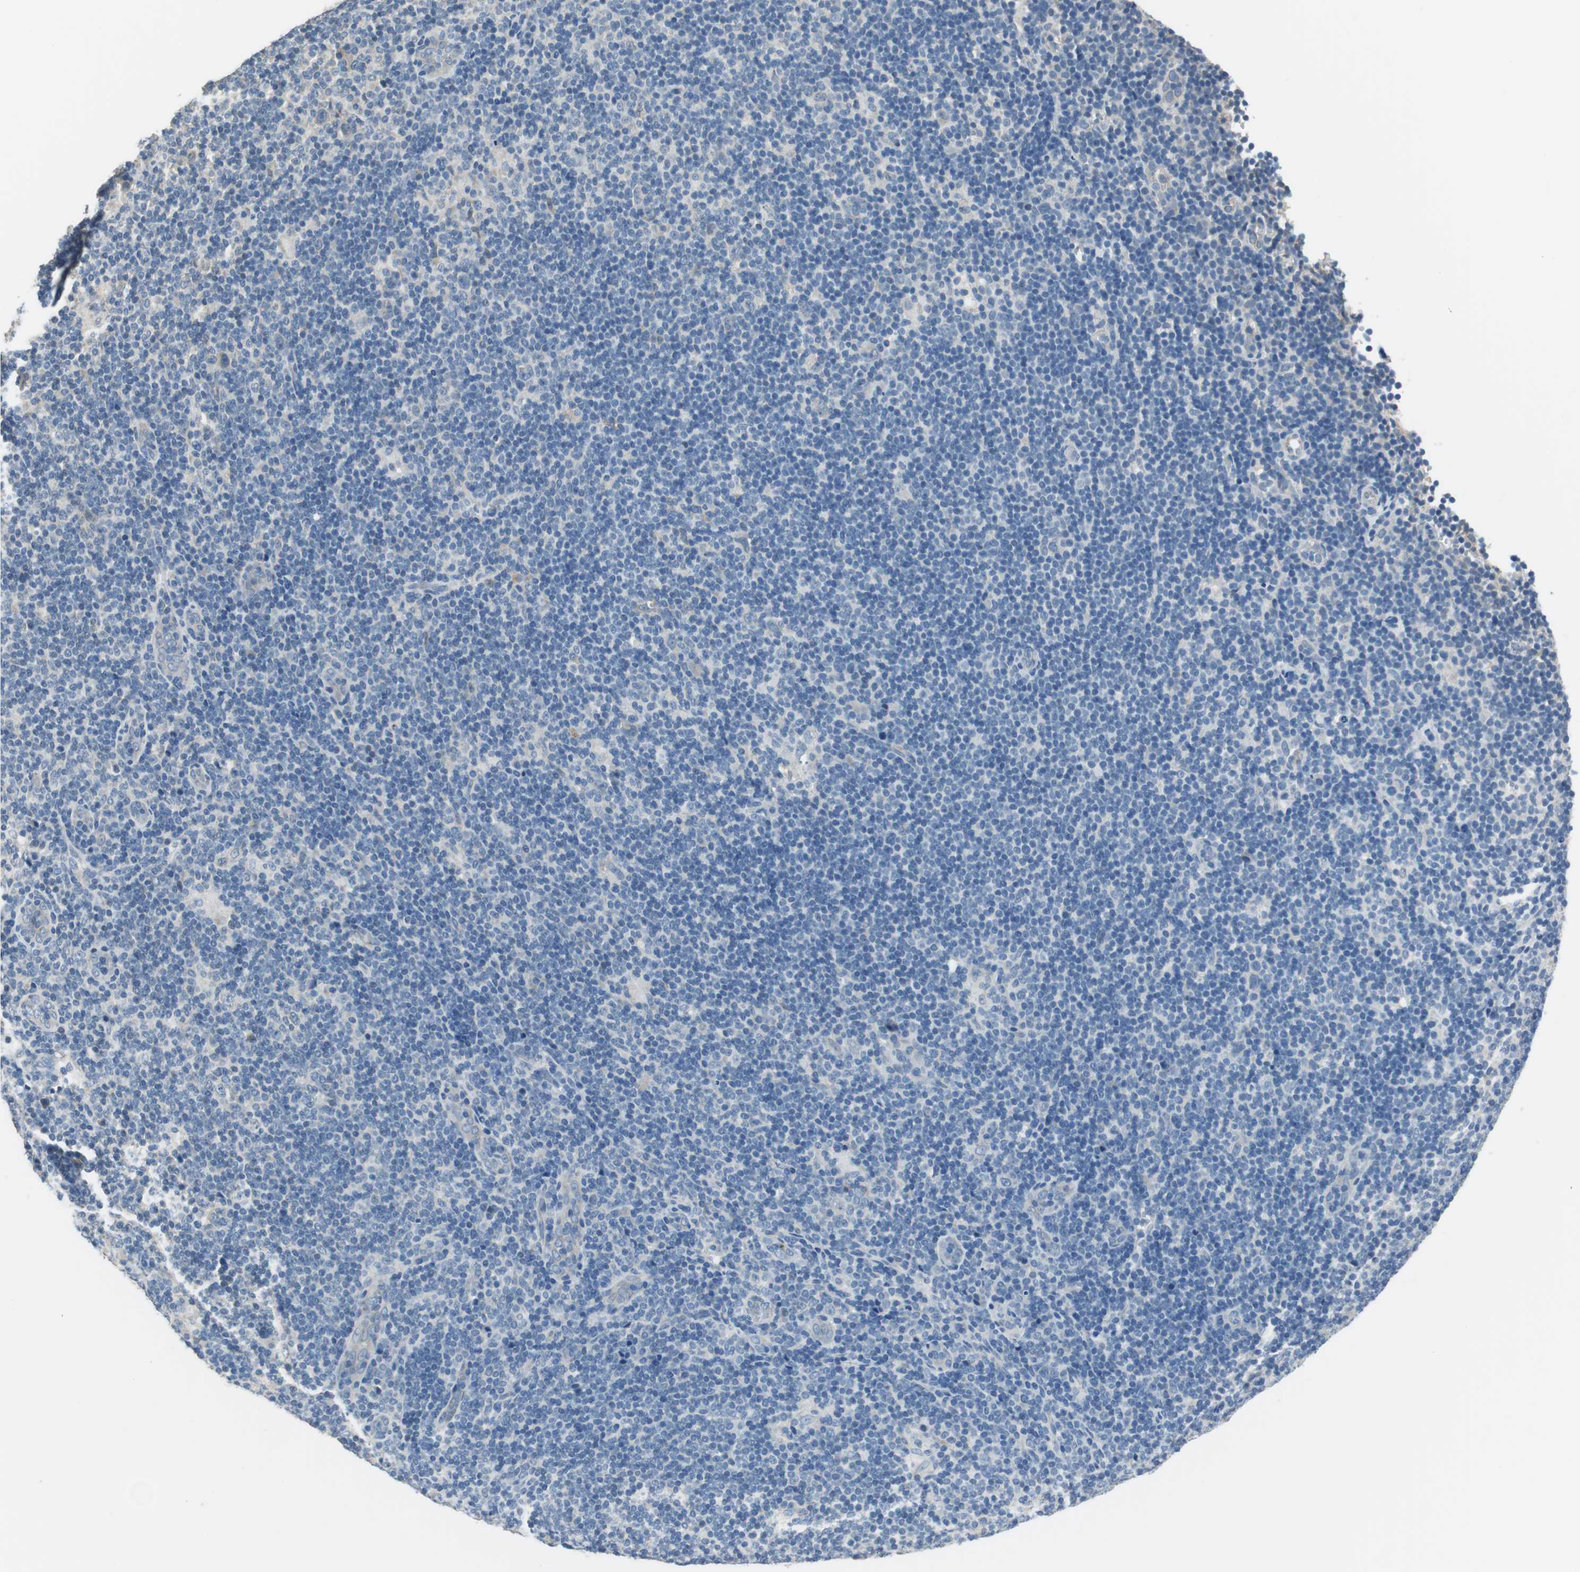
{"staining": {"intensity": "negative", "quantity": "none", "location": "none"}, "tissue": "lymphoma", "cell_type": "Tumor cells", "image_type": "cancer", "snomed": [{"axis": "morphology", "description": "Hodgkin's disease, NOS"}, {"axis": "topography", "description": "Lymph node"}], "caption": "Immunohistochemistry image of neoplastic tissue: human lymphoma stained with DAB exhibits no significant protein expression in tumor cells. (Immunohistochemistry (ihc), brightfield microscopy, high magnification).", "gene": "ALDH4A1", "patient": {"sex": "female", "age": 57}}